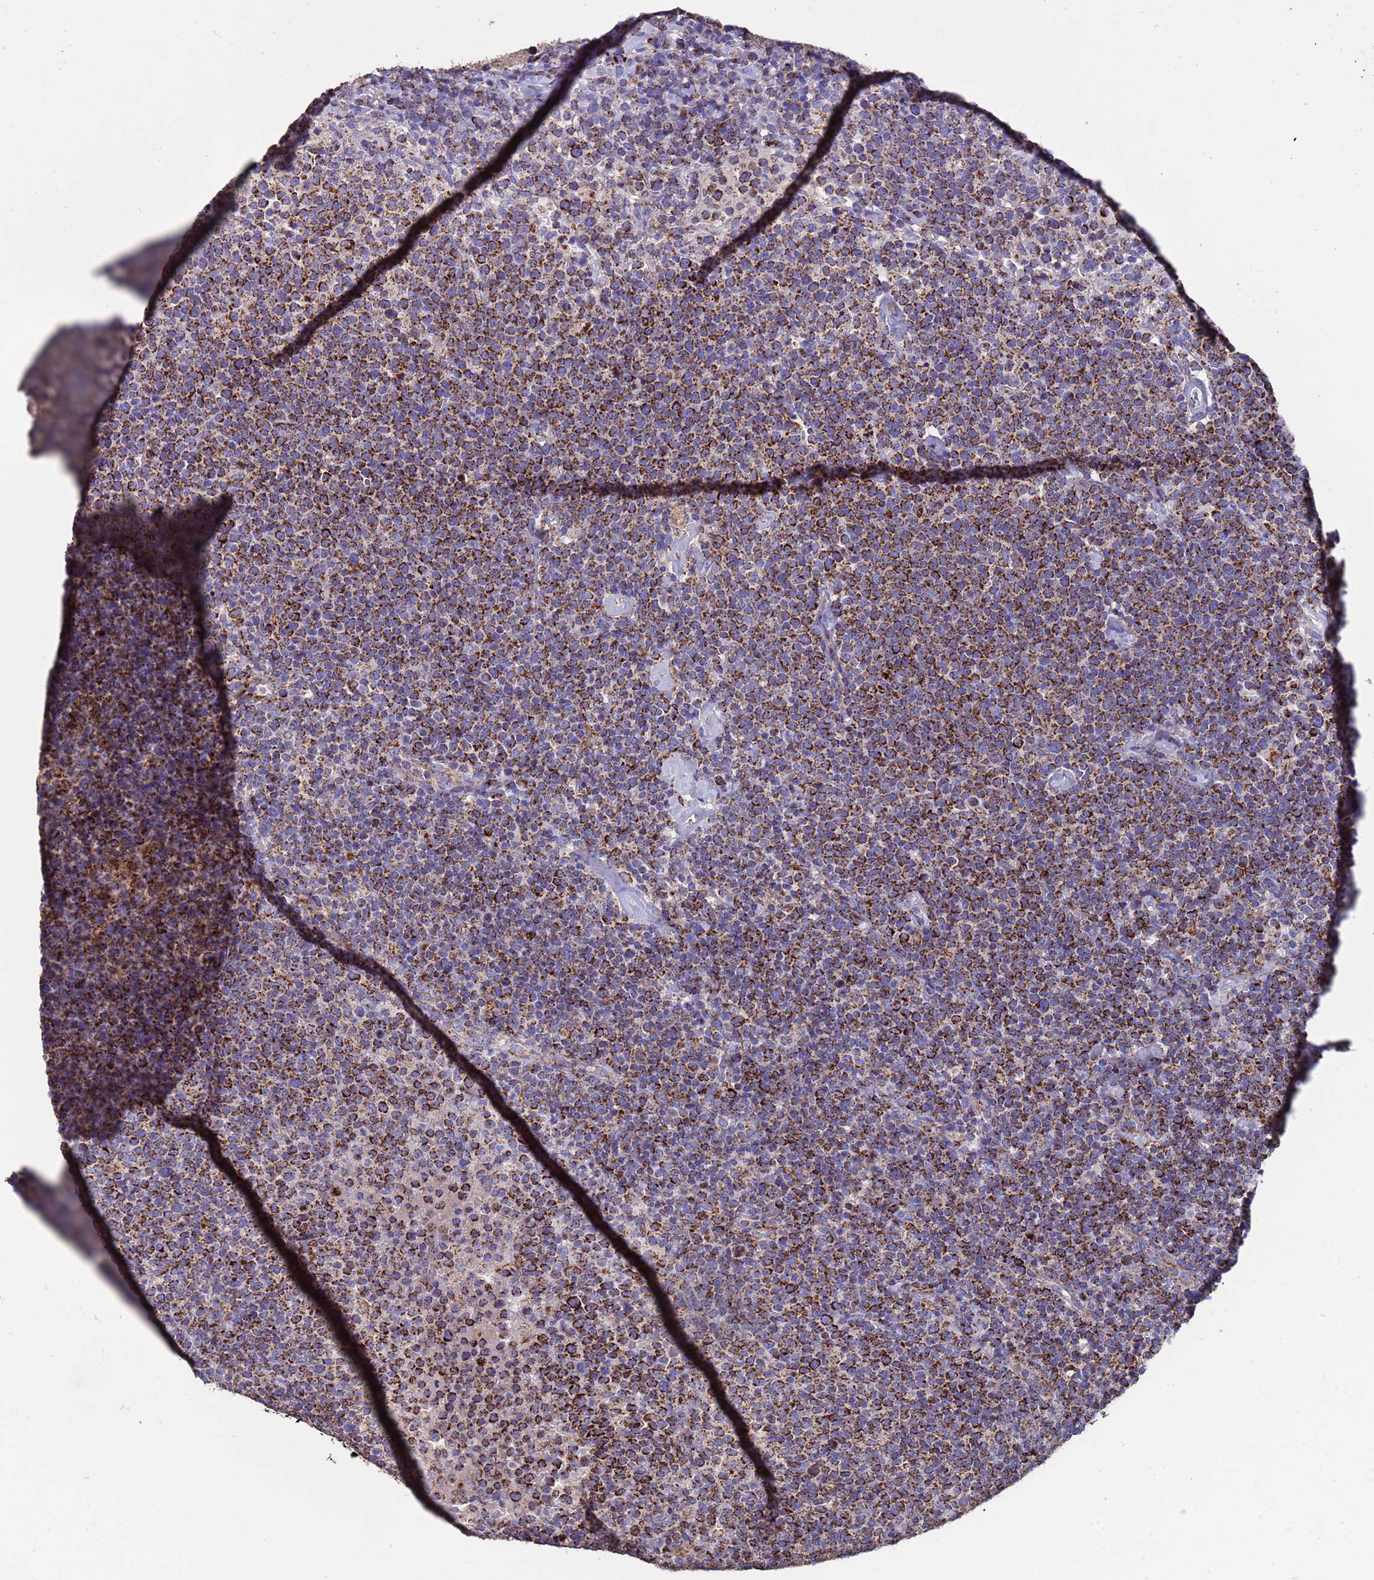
{"staining": {"intensity": "strong", "quantity": ">75%", "location": "cytoplasmic/membranous"}, "tissue": "lymphoma", "cell_type": "Tumor cells", "image_type": "cancer", "snomed": [{"axis": "morphology", "description": "Malignant lymphoma, non-Hodgkin's type, High grade"}, {"axis": "topography", "description": "Lymph node"}], "caption": "Immunohistochemical staining of lymphoma reveals high levels of strong cytoplasmic/membranous expression in approximately >75% of tumor cells.", "gene": "ZNFX1", "patient": {"sex": "male", "age": 61}}